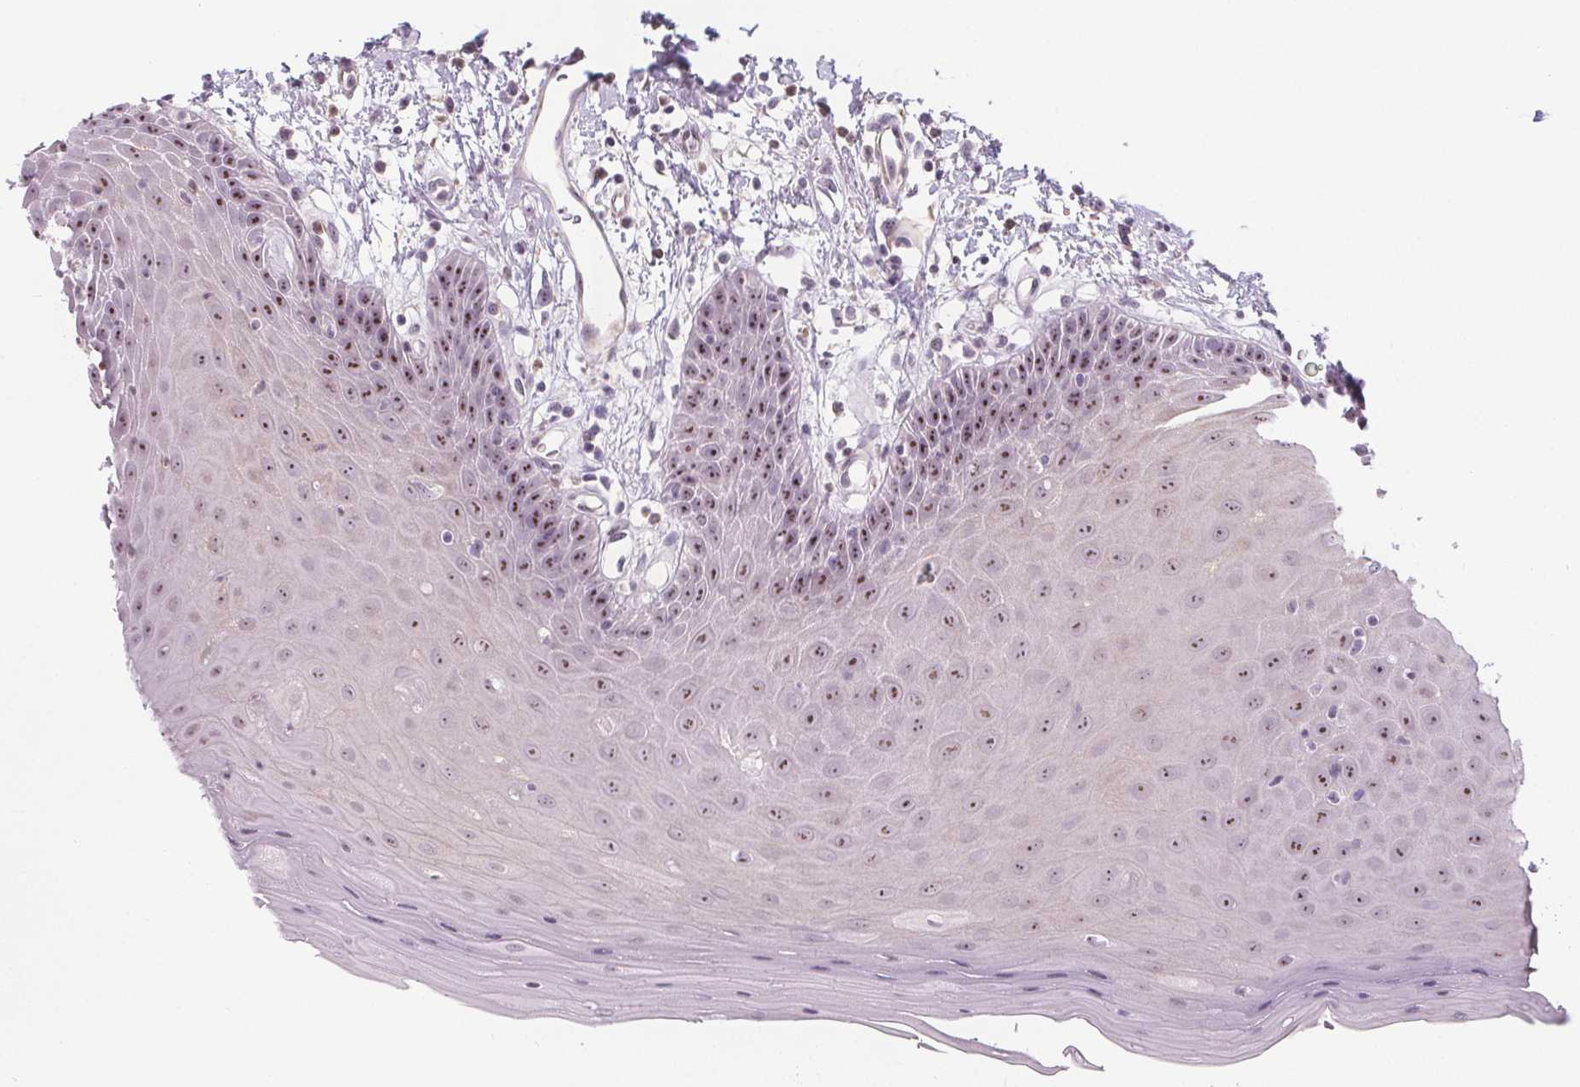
{"staining": {"intensity": "moderate", "quantity": "25%-75%", "location": "nuclear"}, "tissue": "oral mucosa", "cell_type": "Squamous epithelial cells", "image_type": "normal", "snomed": [{"axis": "morphology", "description": "Normal tissue, NOS"}, {"axis": "topography", "description": "Oral tissue"}, {"axis": "topography", "description": "Tounge, NOS"}], "caption": "IHC (DAB (3,3'-diaminobenzidine)) staining of normal oral mucosa reveals moderate nuclear protein staining in approximately 25%-75% of squamous epithelial cells. The protein is shown in brown color, while the nuclei are stained blue.", "gene": "NOLC1", "patient": {"sex": "female", "age": 59}}